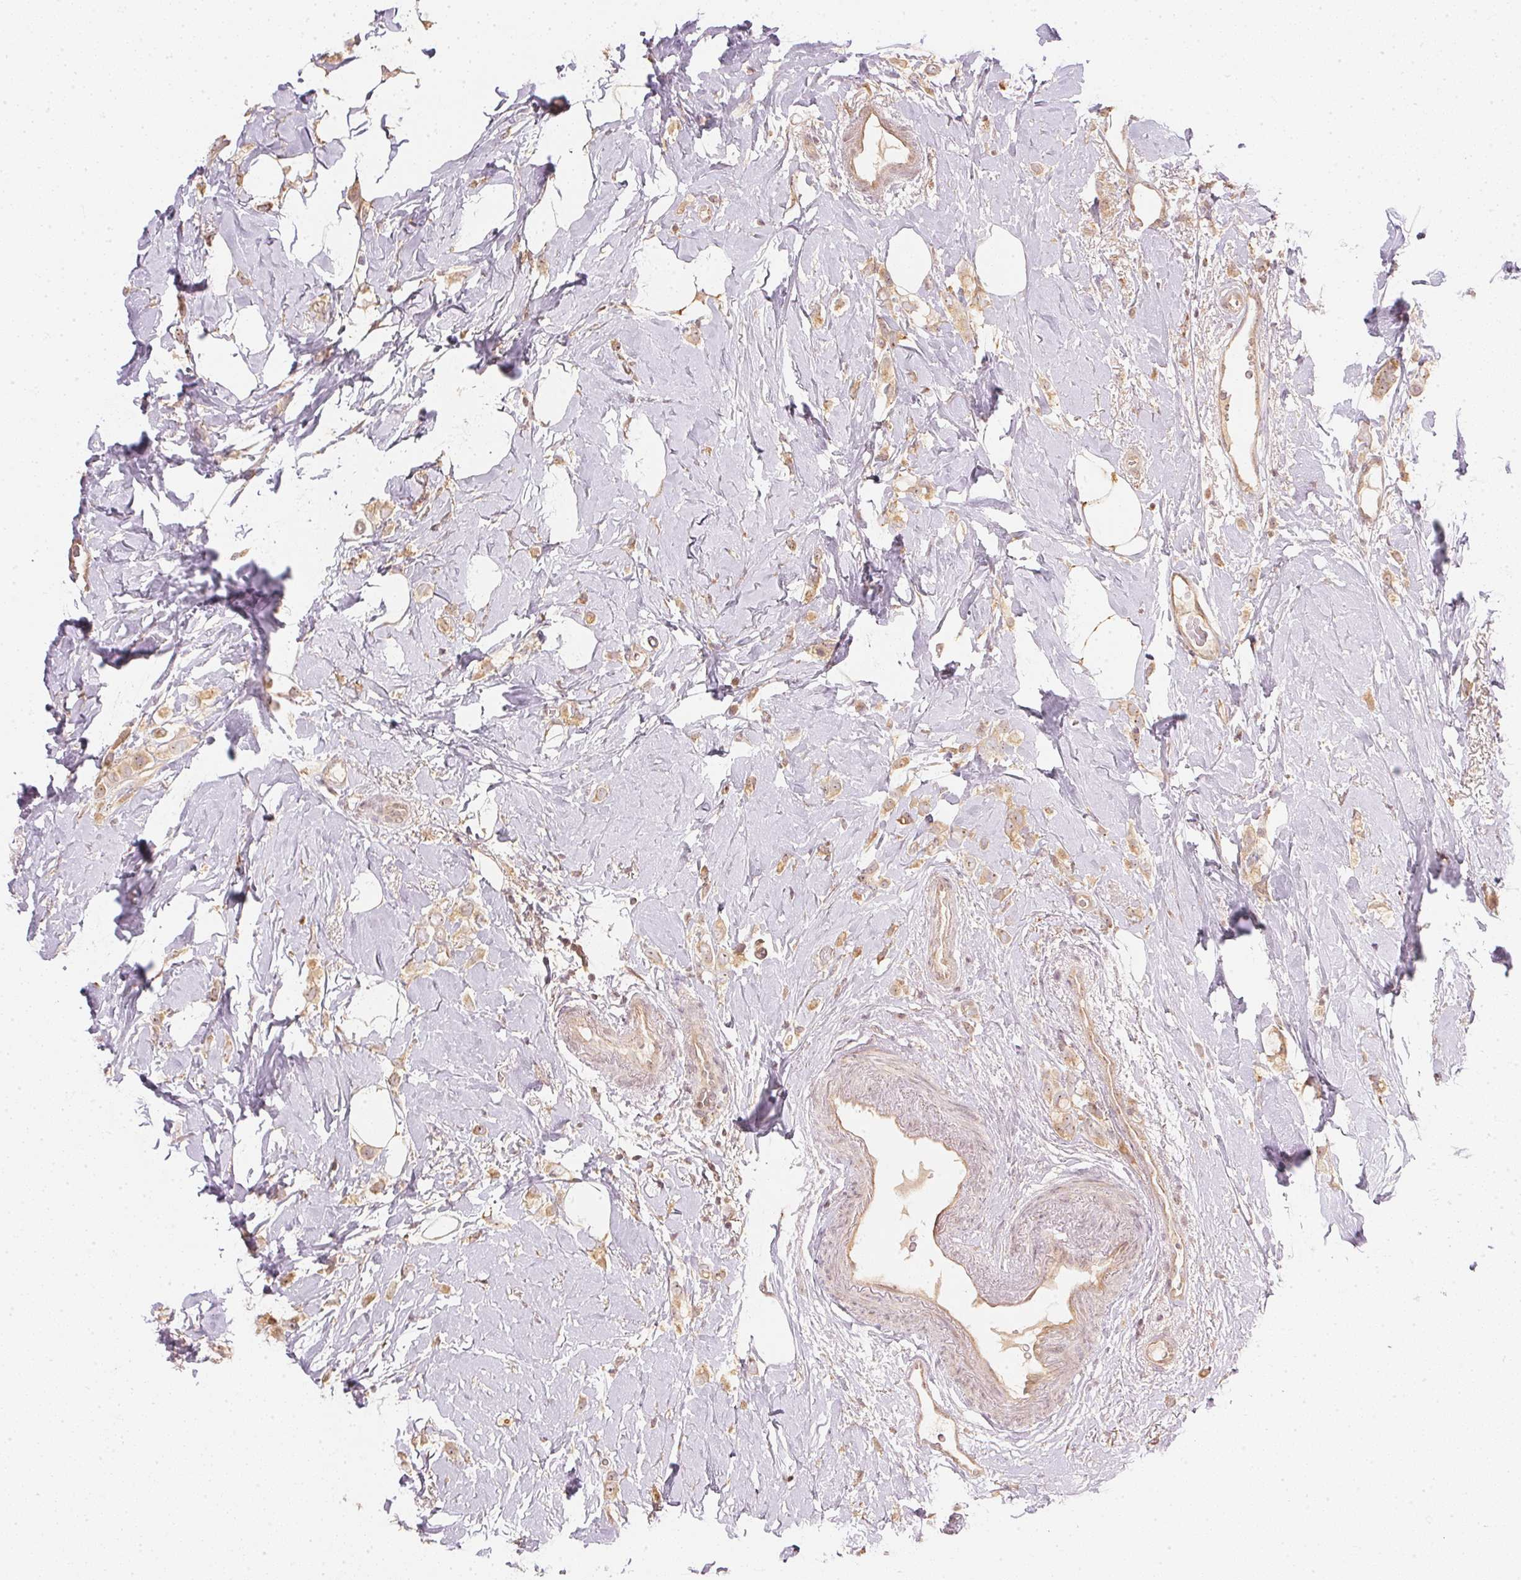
{"staining": {"intensity": "moderate", "quantity": ">75%", "location": "cytoplasmic/membranous"}, "tissue": "breast cancer", "cell_type": "Tumor cells", "image_type": "cancer", "snomed": [{"axis": "morphology", "description": "Lobular carcinoma"}, {"axis": "topography", "description": "Breast"}], "caption": "A photomicrograph showing moderate cytoplasmic/membranous staining in about >75% of tumor cells in breast cancer (lobular carcinoma), as visualized by brown immunohistochemical staining.", "gene": "WDR54", "patient": {"sex": "female", "age": 66}}